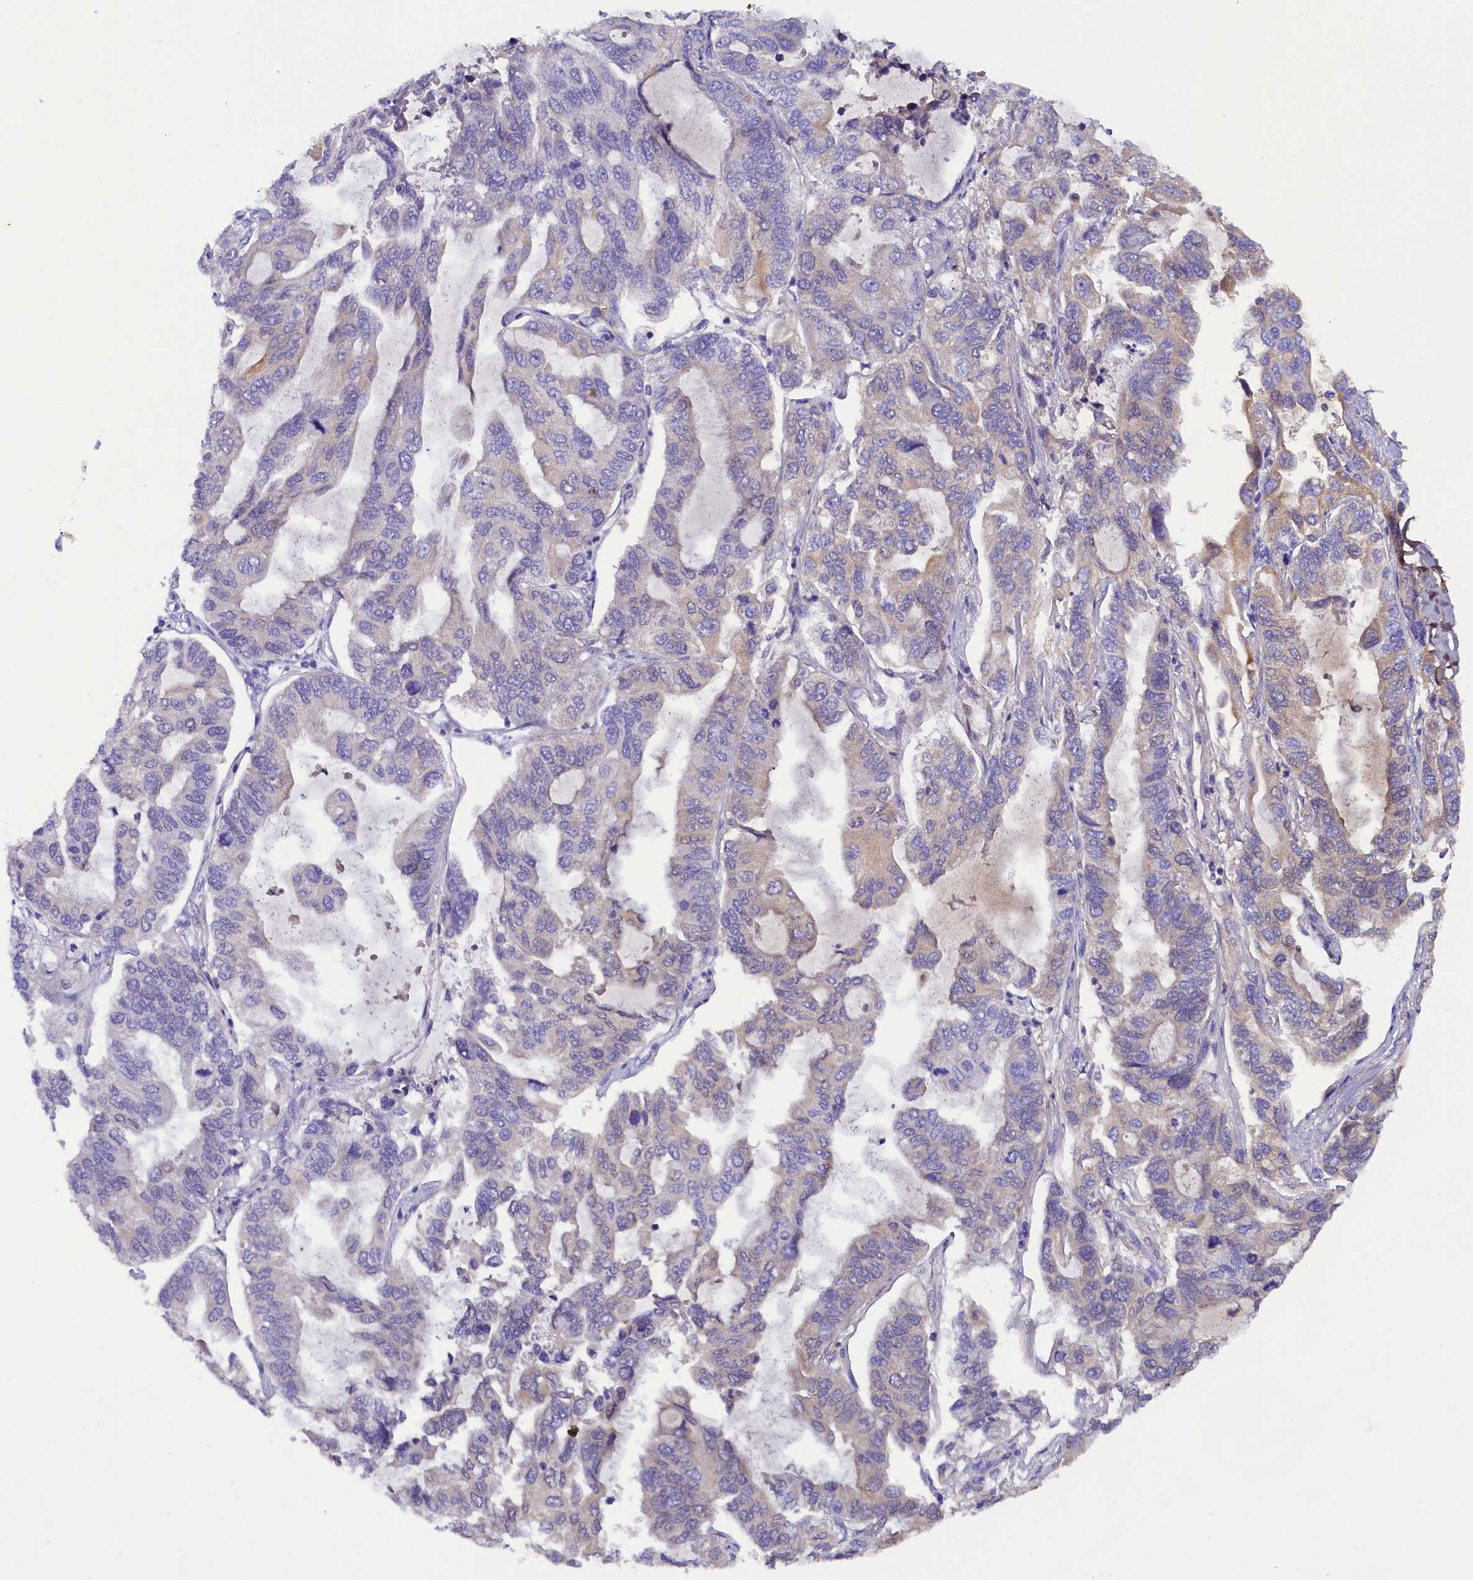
{"staining": {"intensity": "weak", "quantity": "<25%", "location": "cytoplasmic/membranous"}, "tissue": "lung cancer", "cell_type": "Tumor cells", "image_type": "cancer", "snomed": [{"axis": "morphology", "description": "Adenocarcinoma, NOS"}, {"axis": "topography", "description": "Lung"}], "caption": "This histopathology image is of adenocarcinoma (lung) stained with immunohistochemistry (IHC) to label a protein in brown with the nuclei are counter-stained blue. There is no expression in tumor cells. The staining was performed using DAB (3,3'-diaminobenzidine) to visualize the protein expression in brown, while the nuclei were stained in blue with hematoxylin (Magnification: 20x).", "gene": "SOD3", "patient": {"sex": "male", "age": 64}}